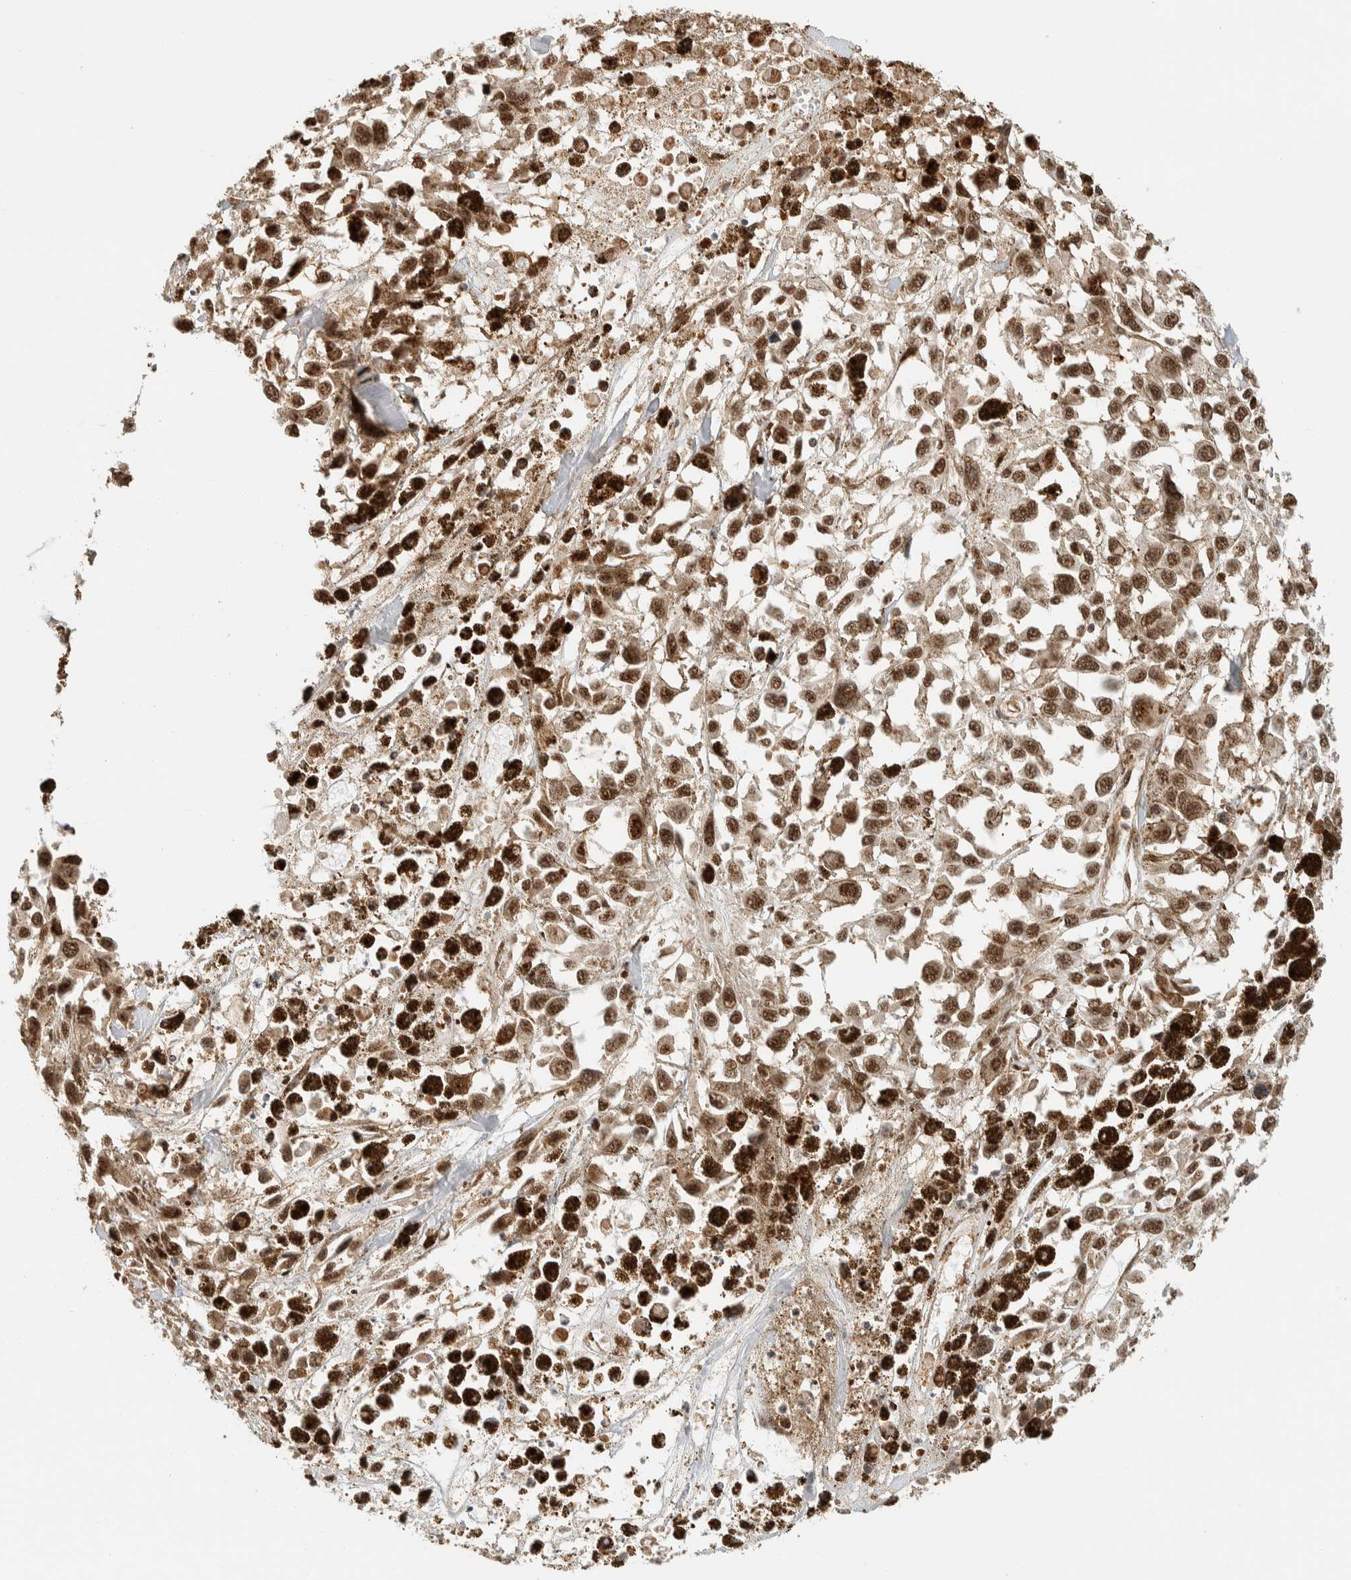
{"staining": {"intensity": "strong", "quantity": ">75%", "location": "nuclear"}, "tissue": "melanoma", "cell_type": "Tumor cells", "image_type": "cancer", "snomed": [{"axis": "morphology", "description": "Malignant melanoma, Metastatic site"}, {"axis": "topography", "description": "Lymph node"}], "caption": "A photomicrograph of malignant melanoma (metastatic site) stained for a protein reveals strong nuclear brown staining in tumor cells.", "gene": "SIK1", "patient": {"sex": "male", "age": 59}}